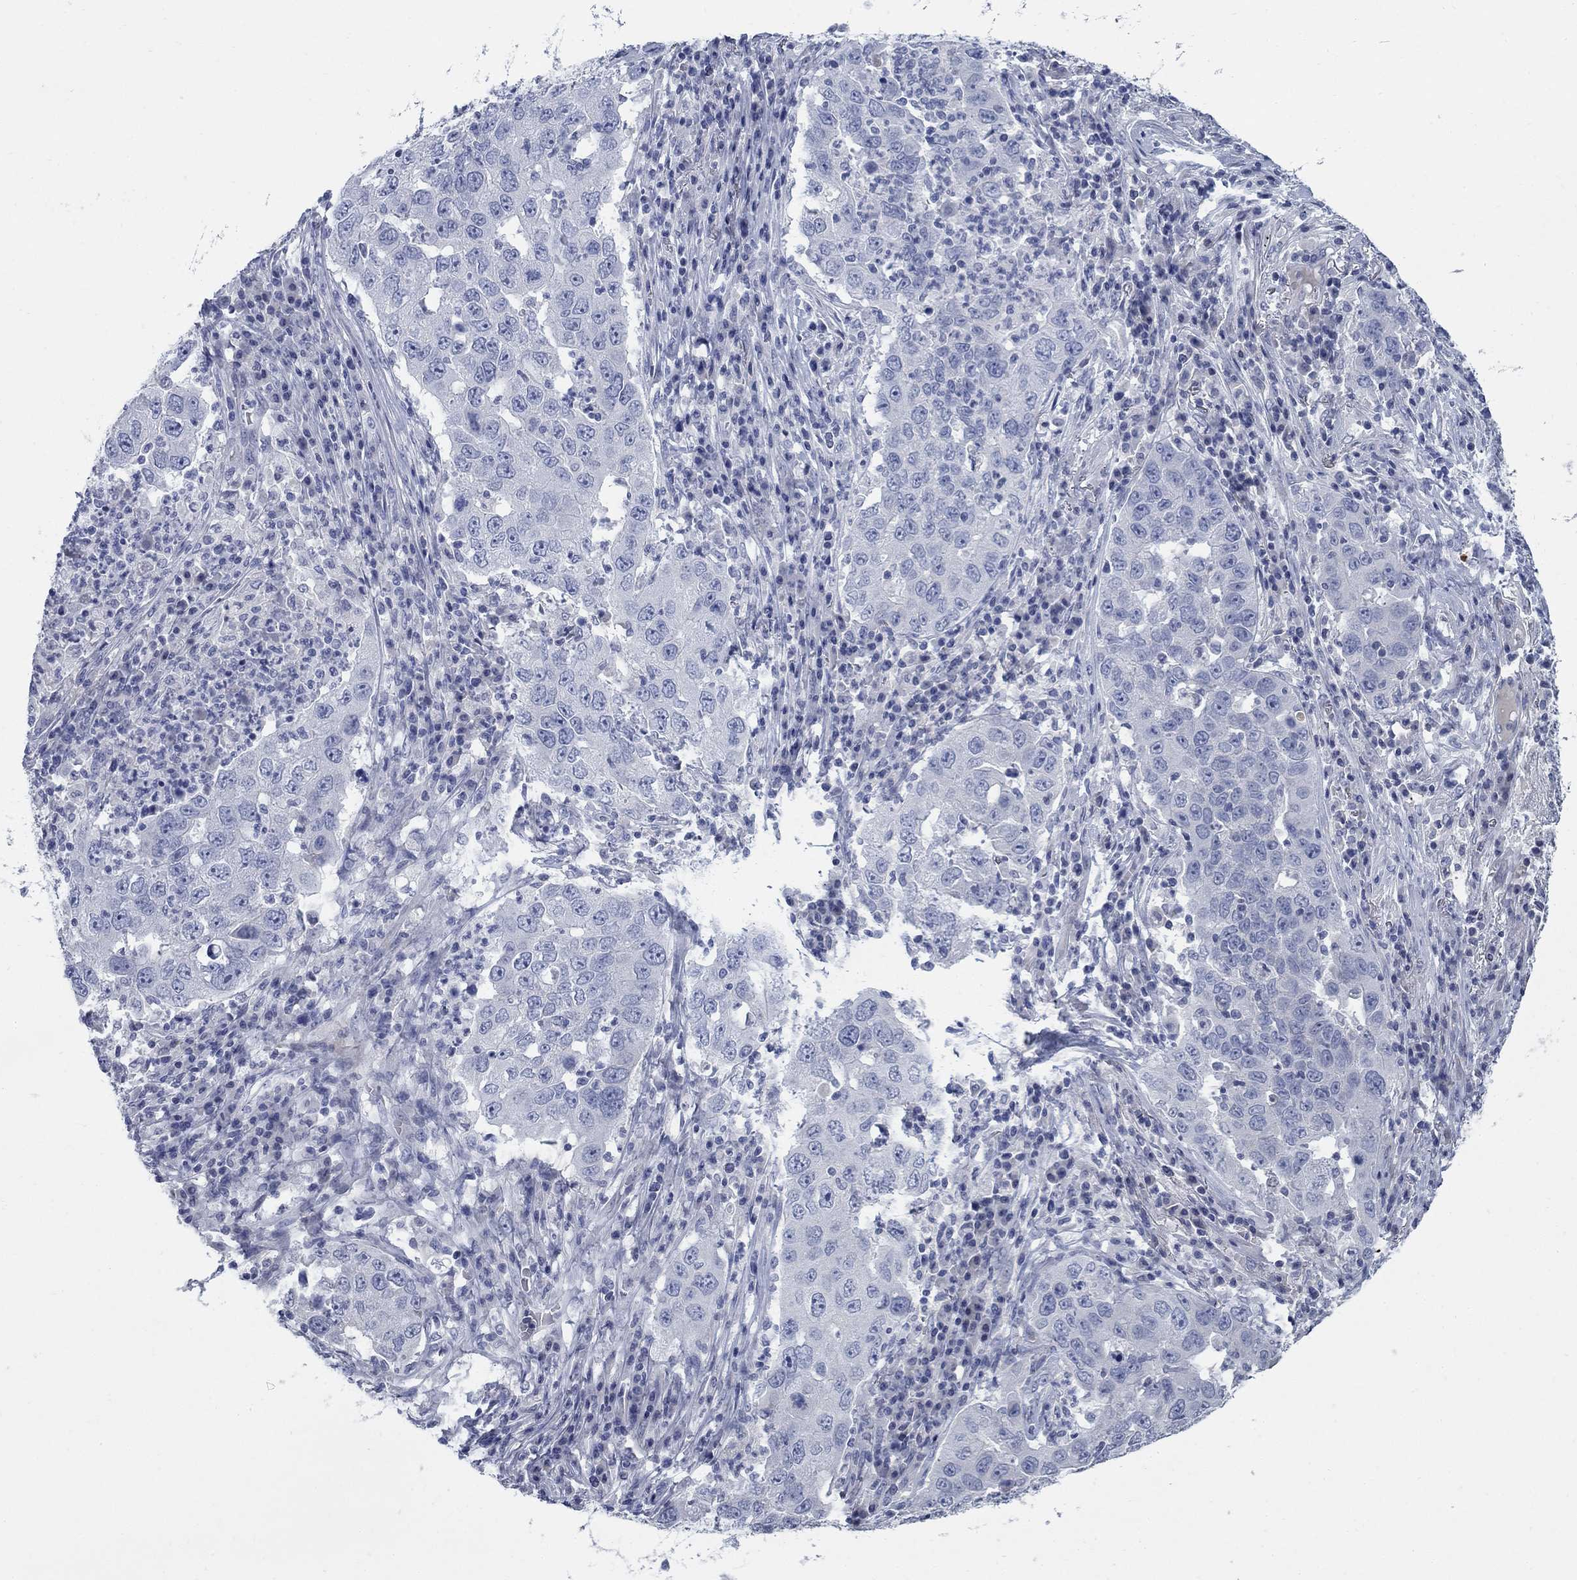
{"staining": {"intensity": "negative", "quantity": "none", "location": "none"}, "tissue": "lung cancer", "cell_type": "Tumor cells", "image_type": "cancer", "snomed": [{"axis": "morphology", "description": "Adenocarcinoma, NOS"}, {"axis": "topography", "description": "Lung"}], "caption": "Immunohistochemistry micrograph of neoplastic tissue: human adenocarcinoma (lung) stained with DAB (3,3'-diaminobenzidine) demonstrates no significant protein expression in tumor cells.", "gene": "DNER", "patient": {"sex": "male", "age": 73}}